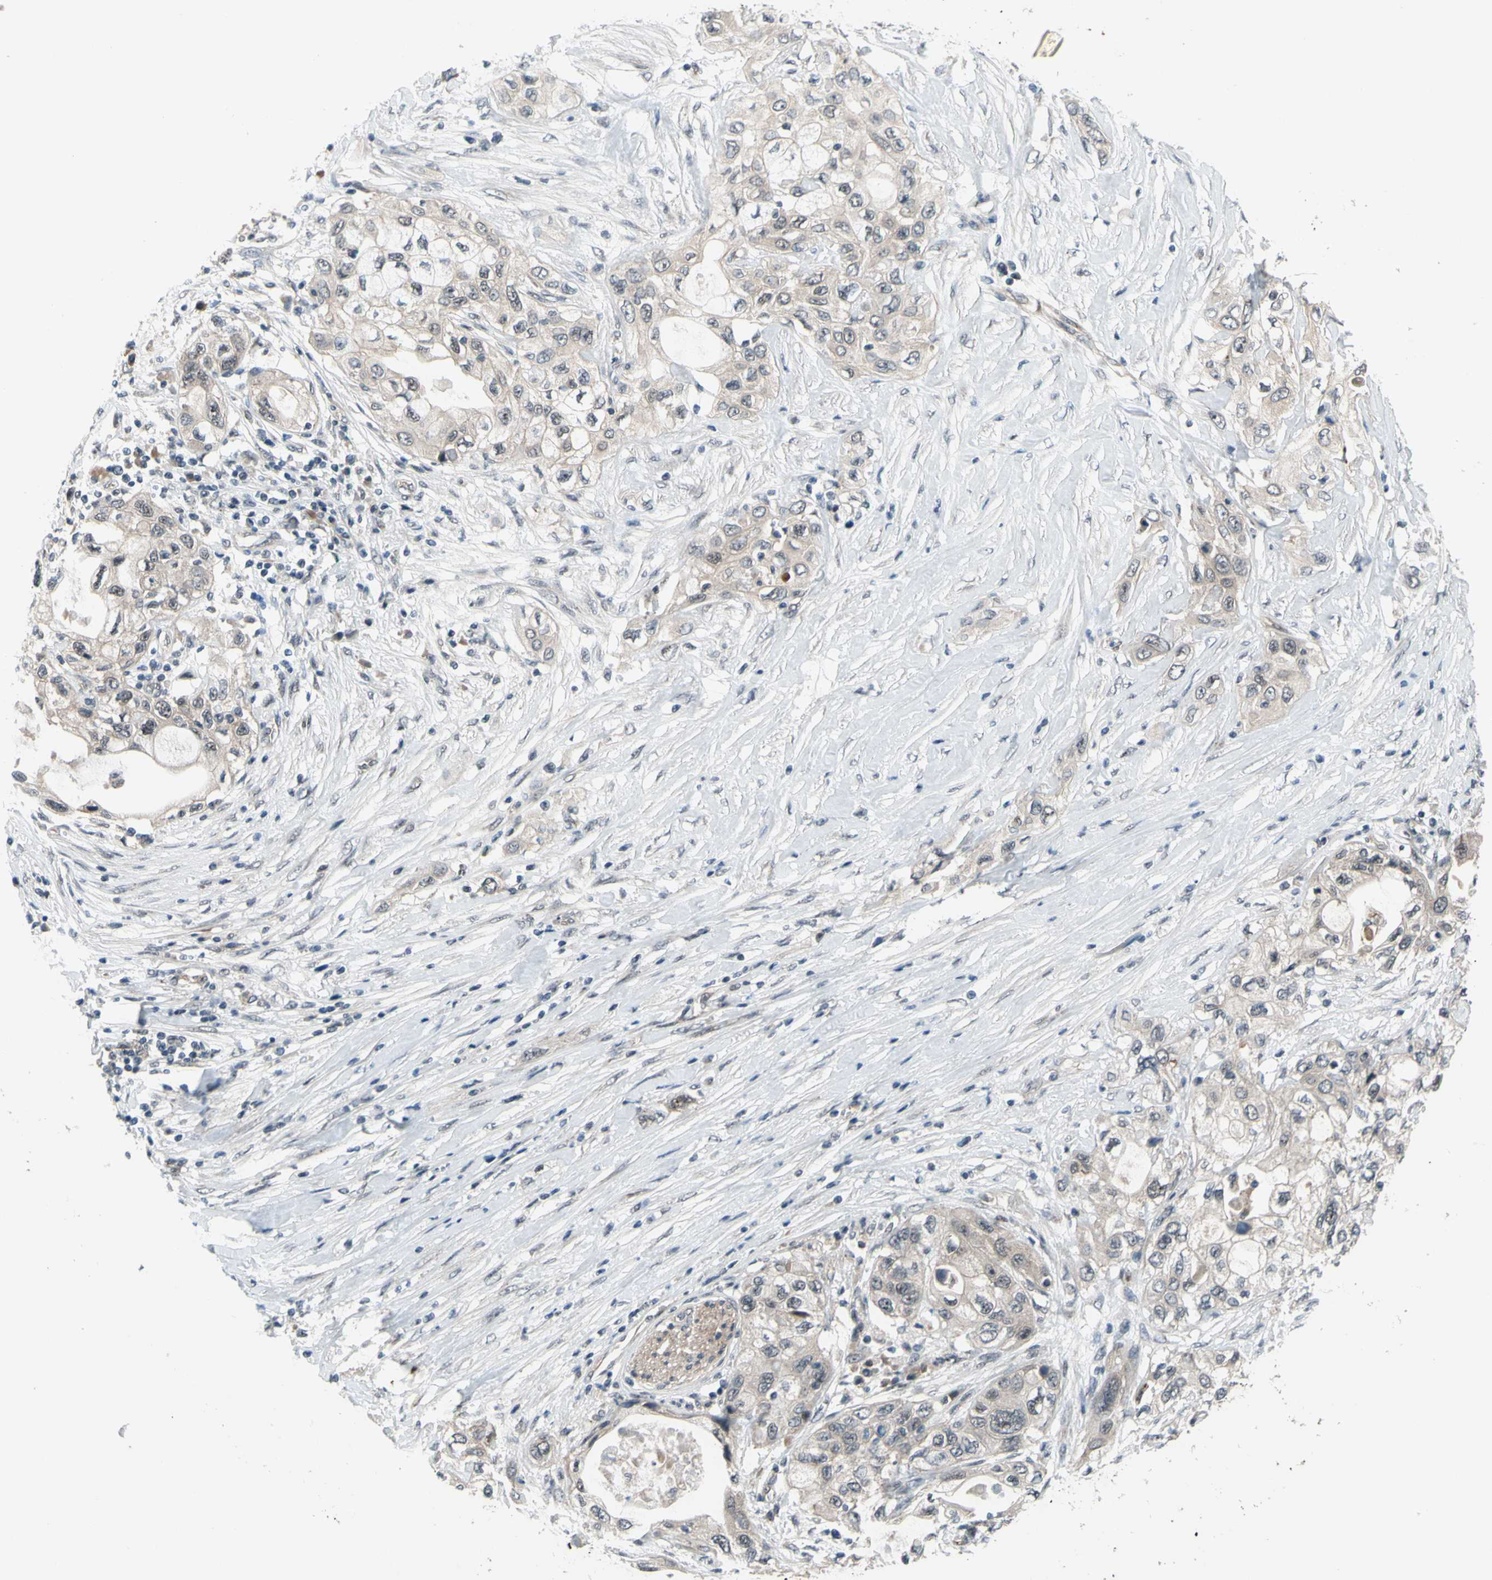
{"staining": {"intensity": "weak", "quantity": ">75%", "location": "cytoplasmic/membranous"}, "tissue": "pancreatic cancer", "cell_type": "Tumor cells", "image_type": "cancer", "snomed": [{"axis": "morphology", "description": "Adenocarcinoma, NOS"}, {"axis": "topography", "description": "Pancreas"}], "caption": "Protein staining by IHC displays weak cytoplasmic/membranous positivity in approximately >75% of tumor cells in pancreatic cancer (adenocarcinoma).", "gene": "TRDMT1", "patient": {"sex": "female", "age": 70}}